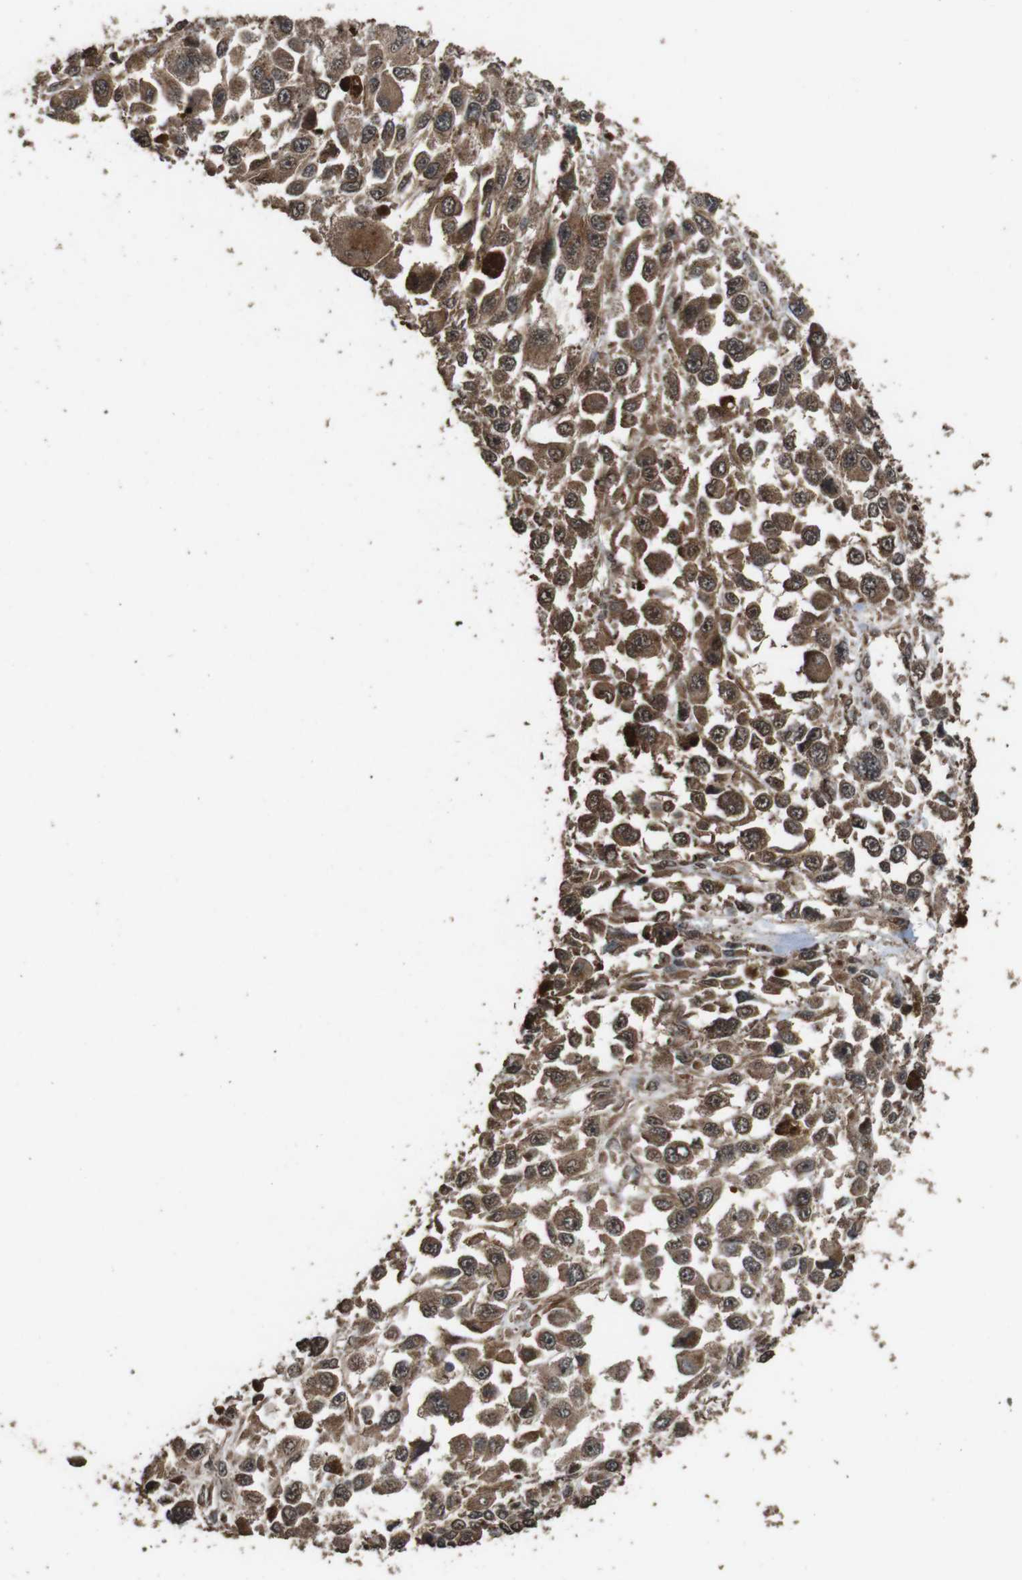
{"staining": {"intensity": "moderate", "quantity": ">75%", "location": "cytoplasmic/membranous"}, "tissue": "melanoma", "cell_type": "Tumor cells", "image_type": "cancer", "snomed": [{"axis": "morphology", "description": "Malignant melanoma, Metastatic site"}, {"axis": "topography", "description": "Lymph node"}], "caption": "Approximately >75% of tumor cells in malignant melanoma (metastatic site) display moderate cytoplasmic/membranous protein staining as visualized by brown immunohistochemical staining.", "gene": "RRAS2", "patient": {"sex": "male", "age": 59}}